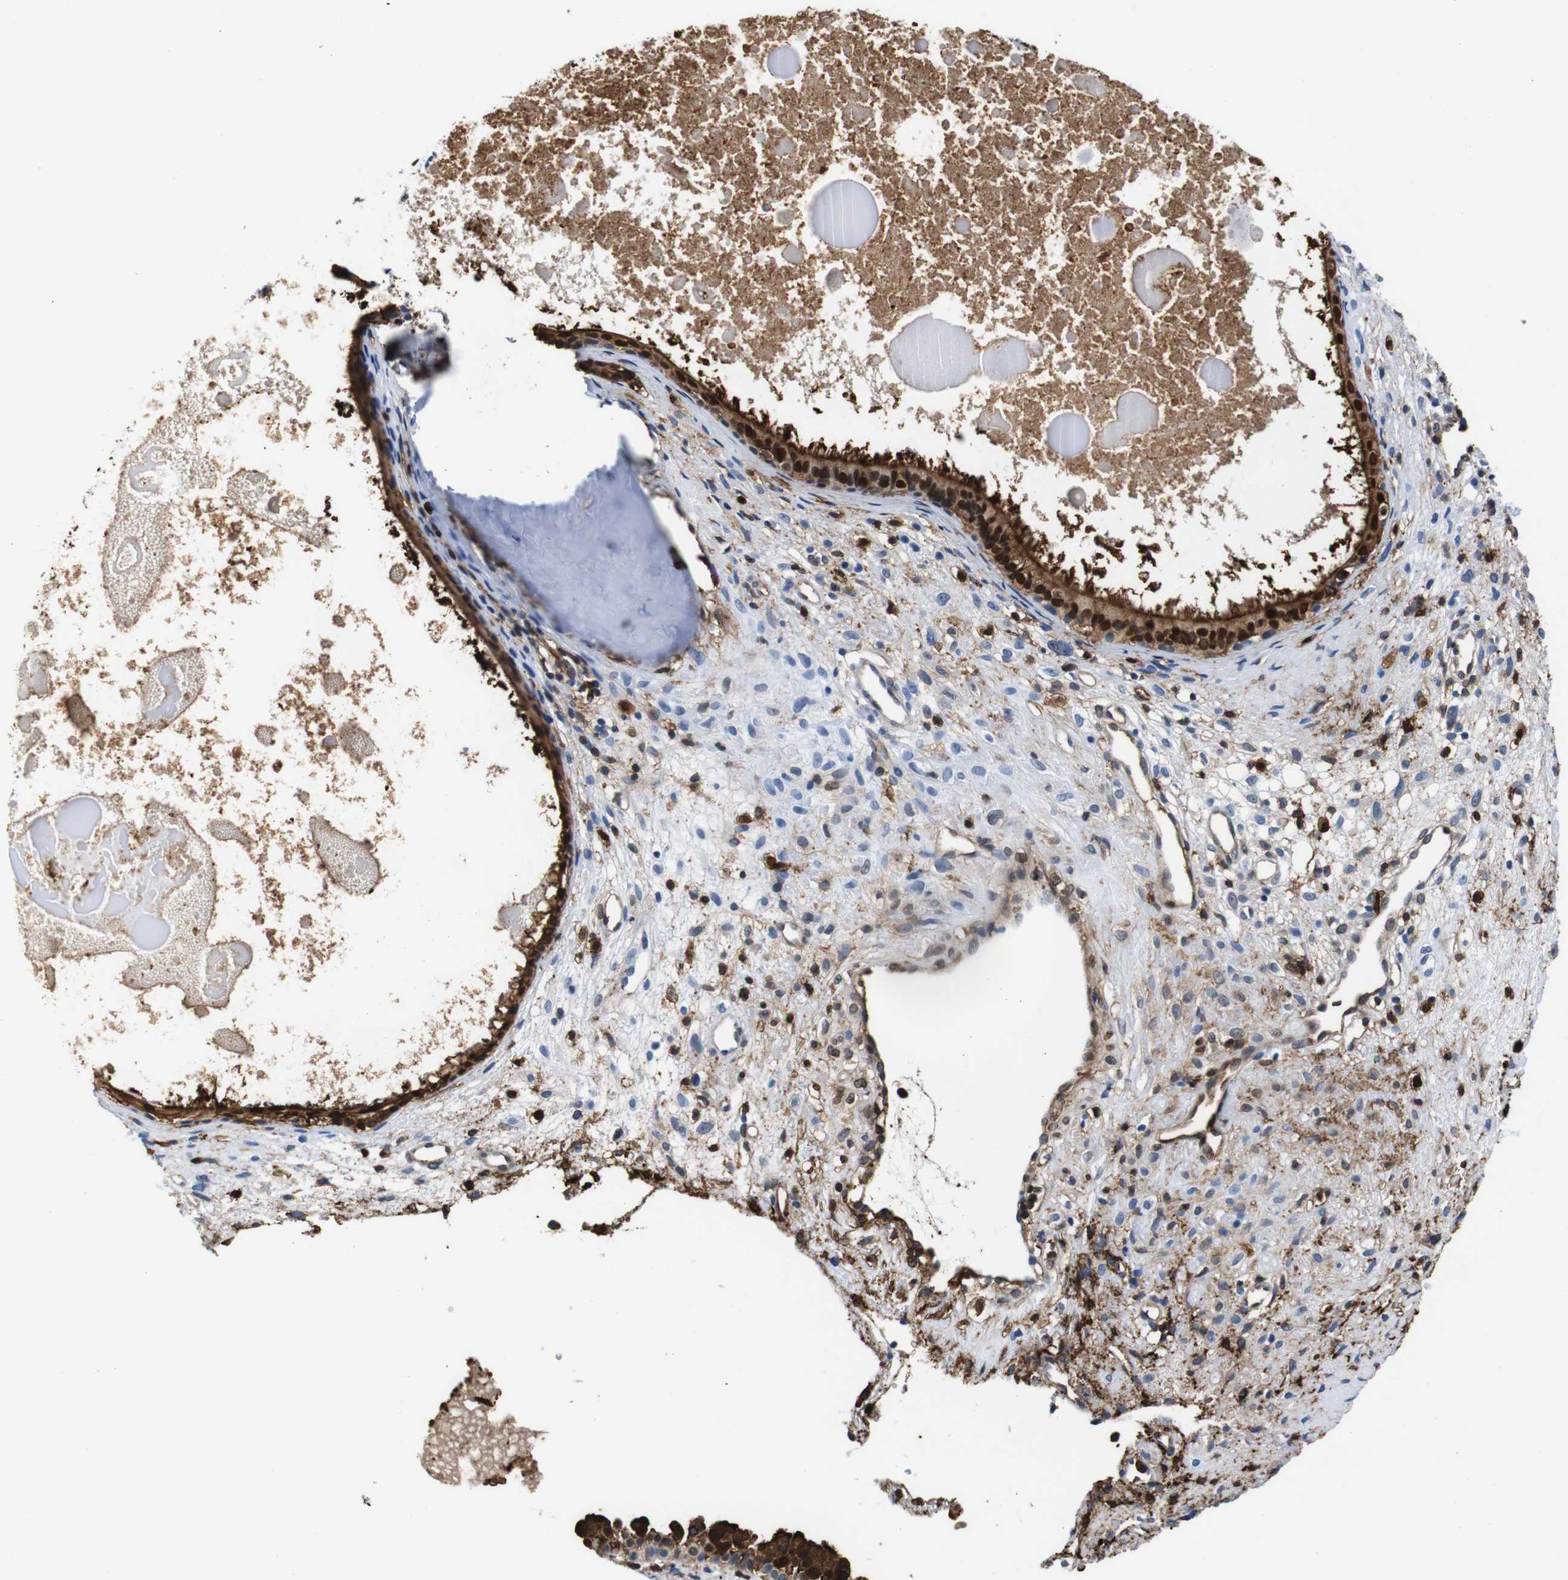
{"staining": {"intensity": "strong", "quantity": "25%-75%", "location": "cytoplasmic/membranous,nuclear"}, "tissue": "nasopharynx", "cell_type": "Respiratory epithelial cells", "image_type": "normal", "snomed": [{"axis": "morphology", "description": "Normal tissue, NOS"}, {"axis": "topography", "description": "Nasopharynx"}], "caption": "Strong cytoplasmic/membranous,nuclear staining is identified in approximately 25%-75% of respiratory epithelial cells in unremarkable nasopharynx. Nuclei are stained in blue.", "gene": "ANXA1", "patient": {"sex": "male", "age": 22}}